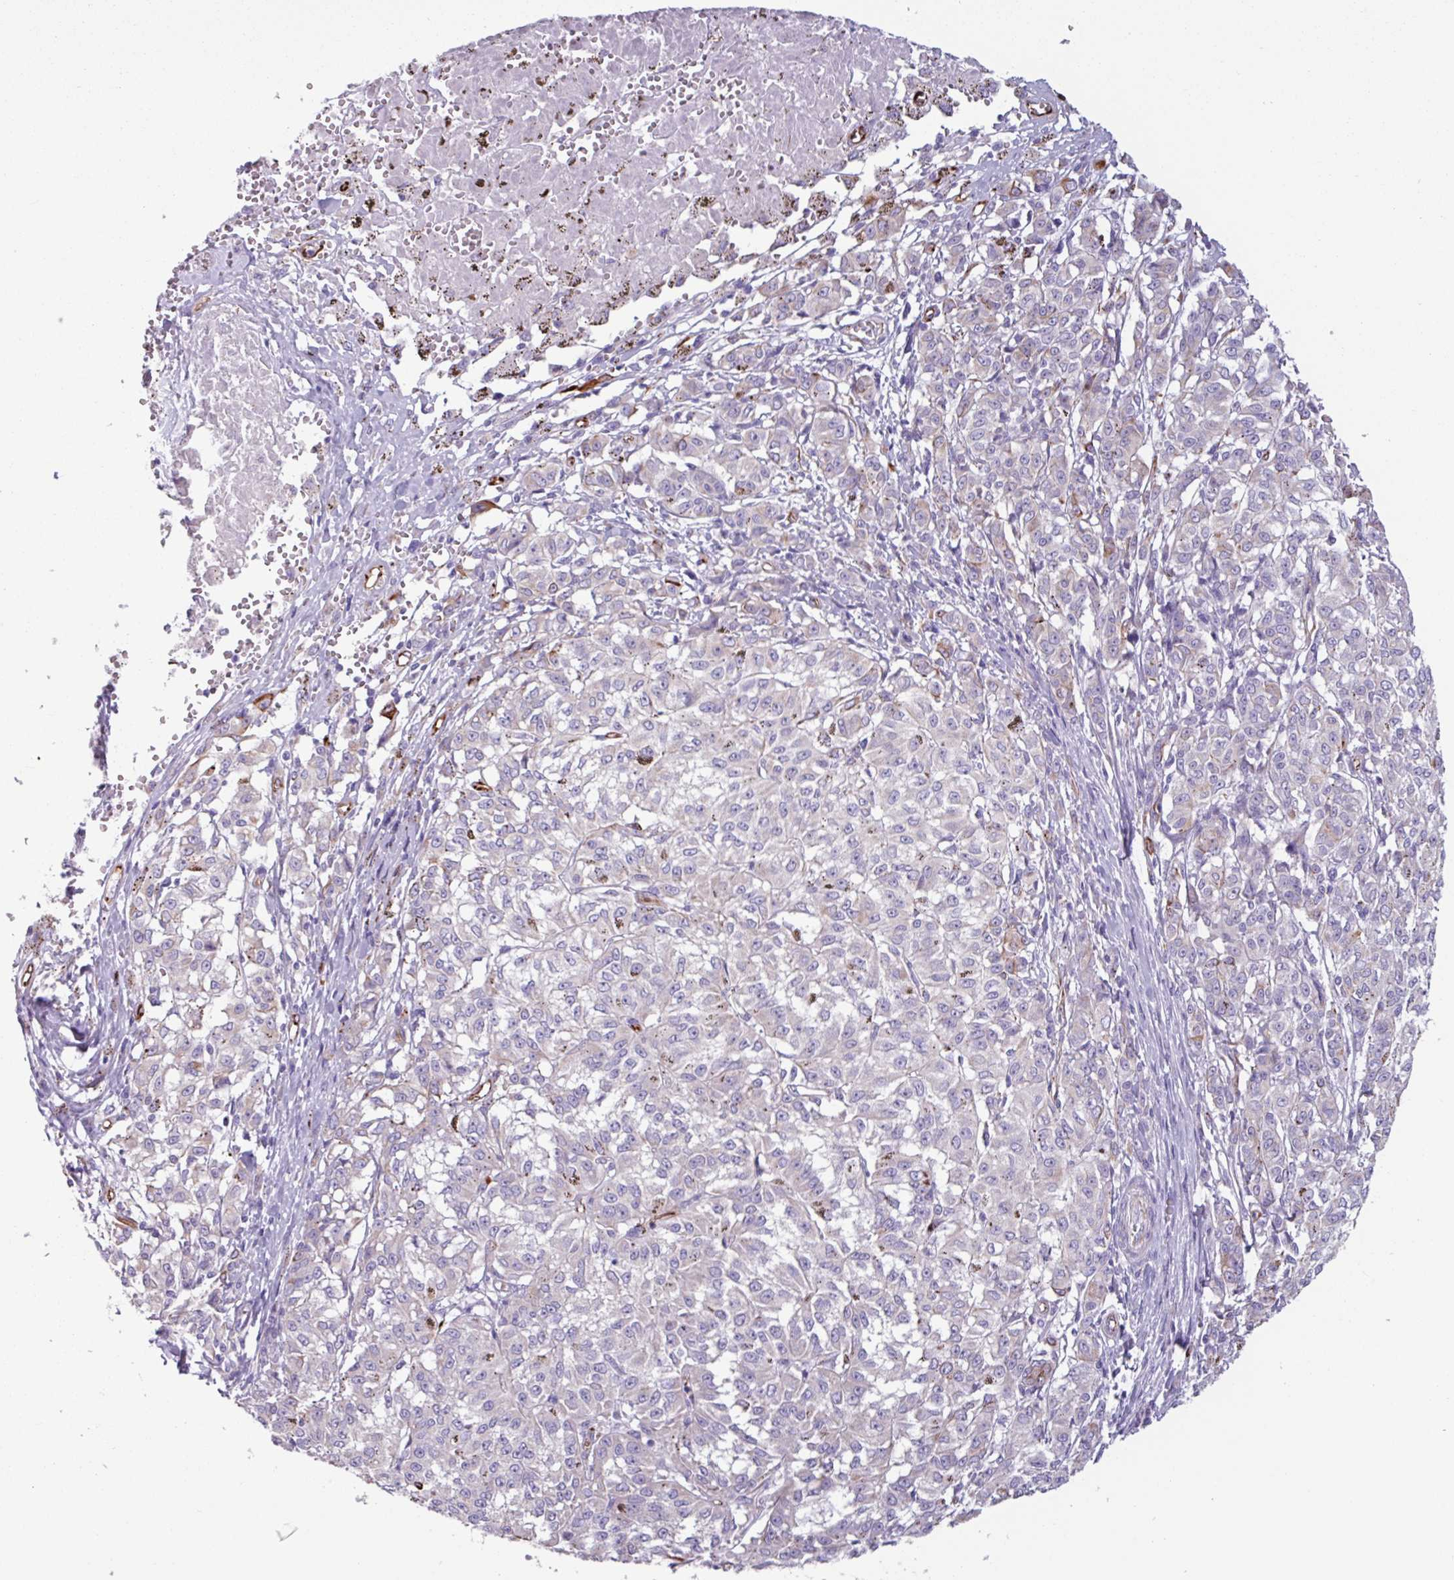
{"staining": {"intensity": "negative", "quantity": "none", "location": "none"}, "tissue": "melanoma", "cell_type": "Tumor cells", "image_type": "cancer", "snomed": [{"axis": "morphology", "description": "Malignant melanoma, NOS"}, {"axis": "topography", "description": "Skin"}], "caption": "A high-resolution photomicrograph shows immunohistochemistry staining of melanoma, which displays no significant positivity in tumor cells.", "gene": "BTD", "patient": {"sex": "female", "age": 72}}